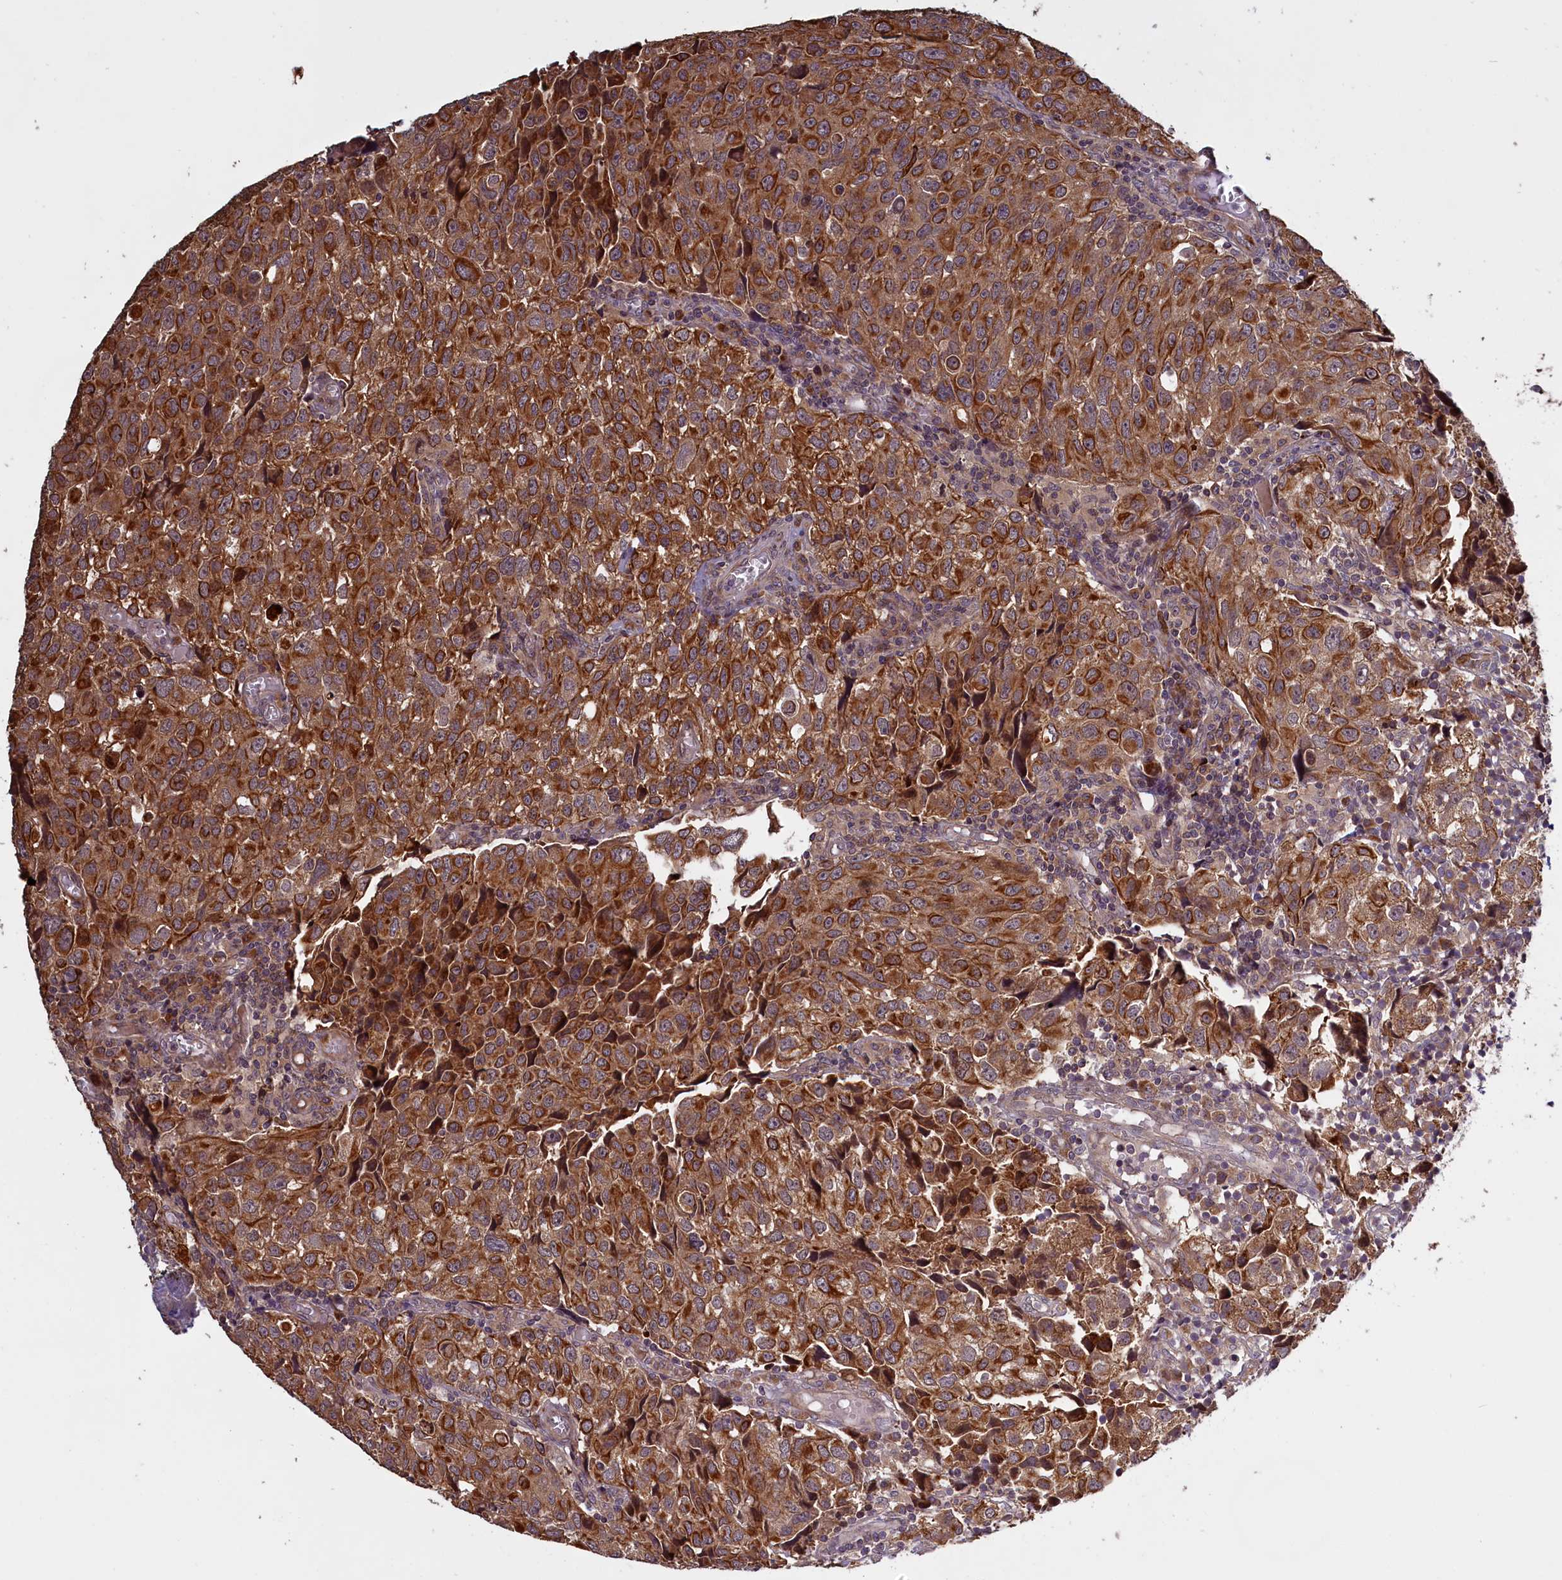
{"staining": {"intensity": "moderate", "quantity": ">75%", "location": "cytoplasmic/membranous"}, "tissue": "urothelial cancer", "cell_type": "Tumor cells", "image_type": "cancer", "snomed": [{"axis": "morphology", "description": "Urothelial carcinoma, High grade"}, {"axis": "topography", "description": "Urinary bladder"}], "caption": "Urothelial cancer stained with DAB IHC exhibits medium levels of moderate cytoplasmic/membranous staining in approximately >75% of tumor cells. (IHC, brightfield microscopy, high magnification).", "gene": "DENND1B", "patient": {"sex": "female", "age": 75}}